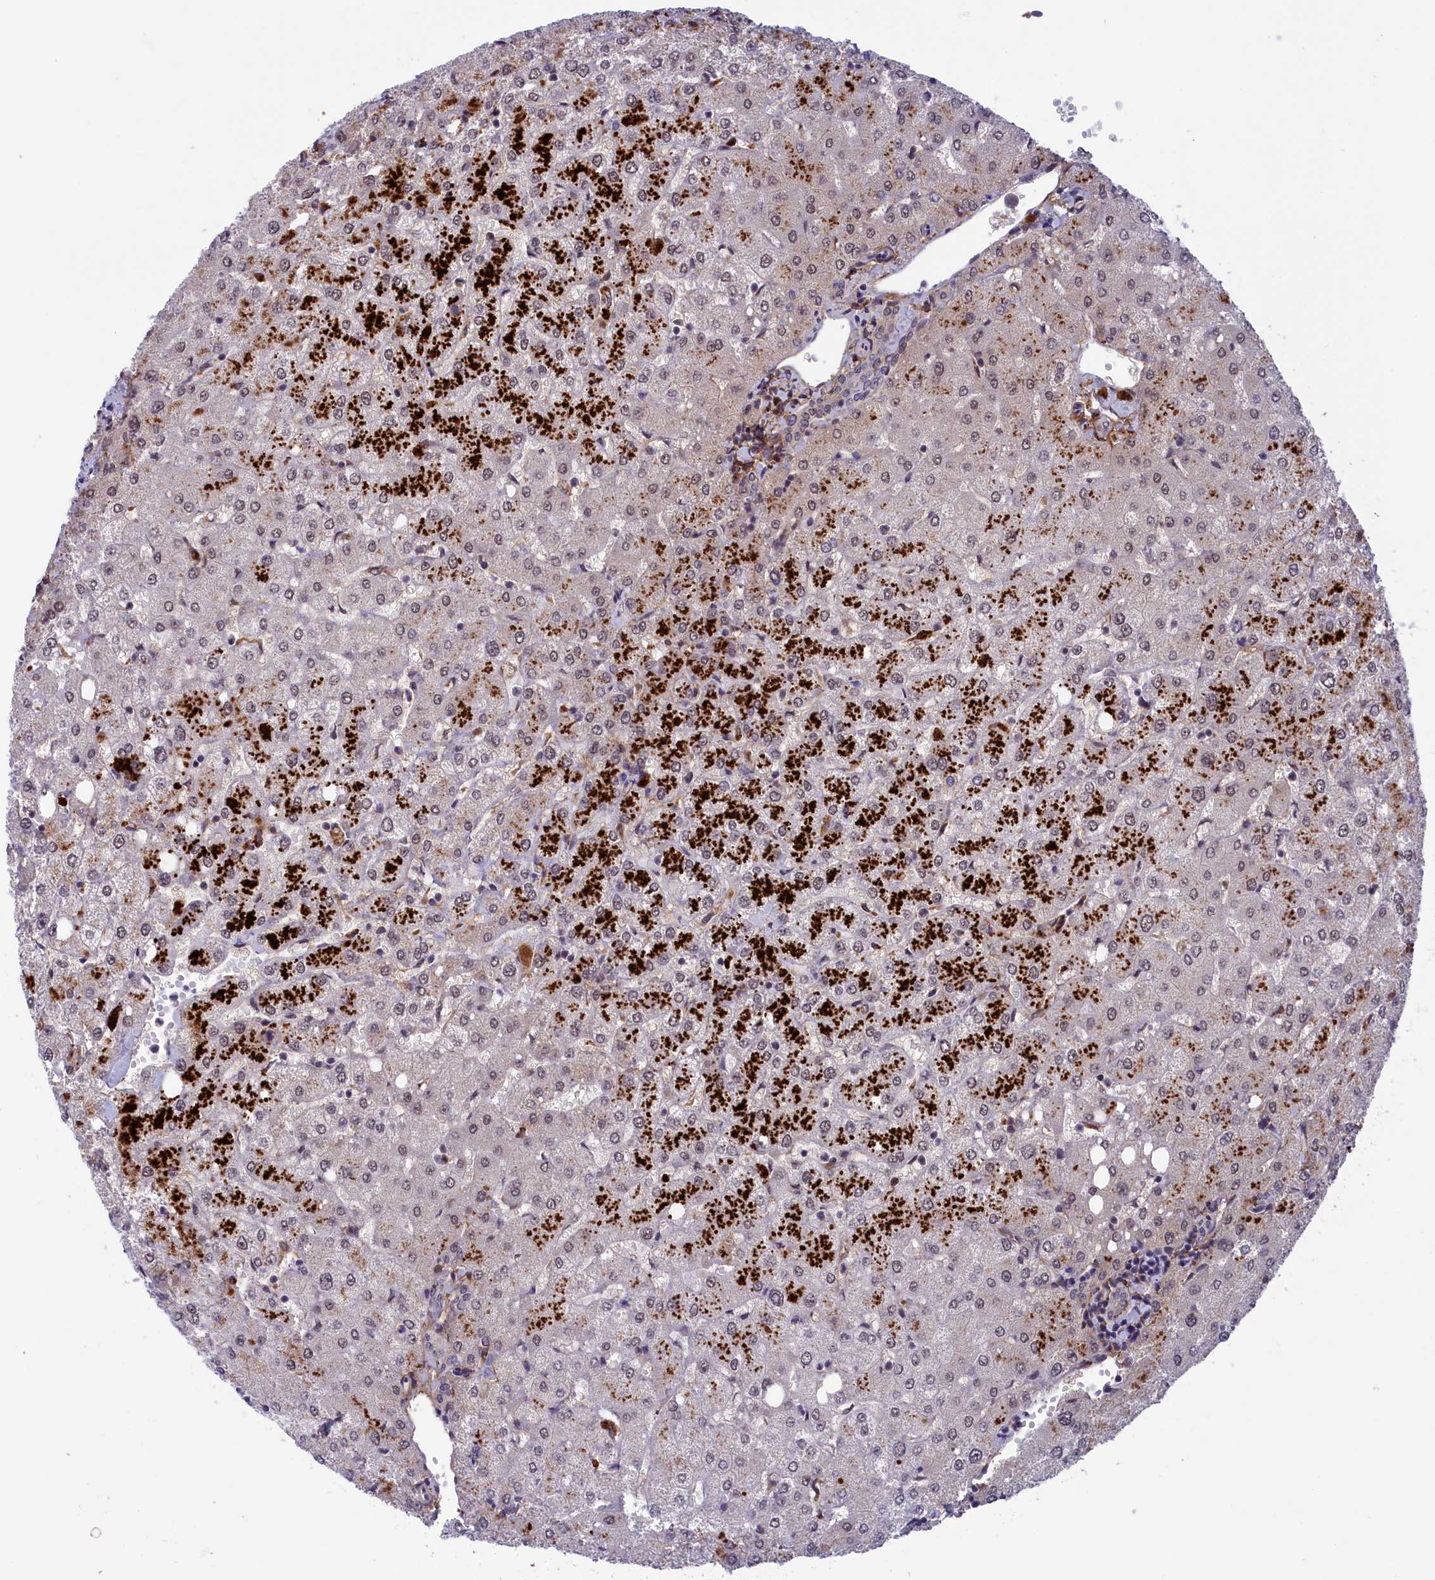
{"staining": {"intensity": "negative", "quantity": "none", "location": "none"}, "tissue": "liver", "cell_type": "Cholangiocytes", "image_type": "normal", "snomed": [{"axis": "morphology", "description": "Normal tissue, NOS"}, {"axis": "topography", "description": "Liver"}], "caption": "DAB (3,3'-diaminobenzidine) immunohistochemical staining of benign human liver reveals no significant staining in cholangiocytes.", "gene": "STYX", "patient": {"sex": "female", "age": 54}}